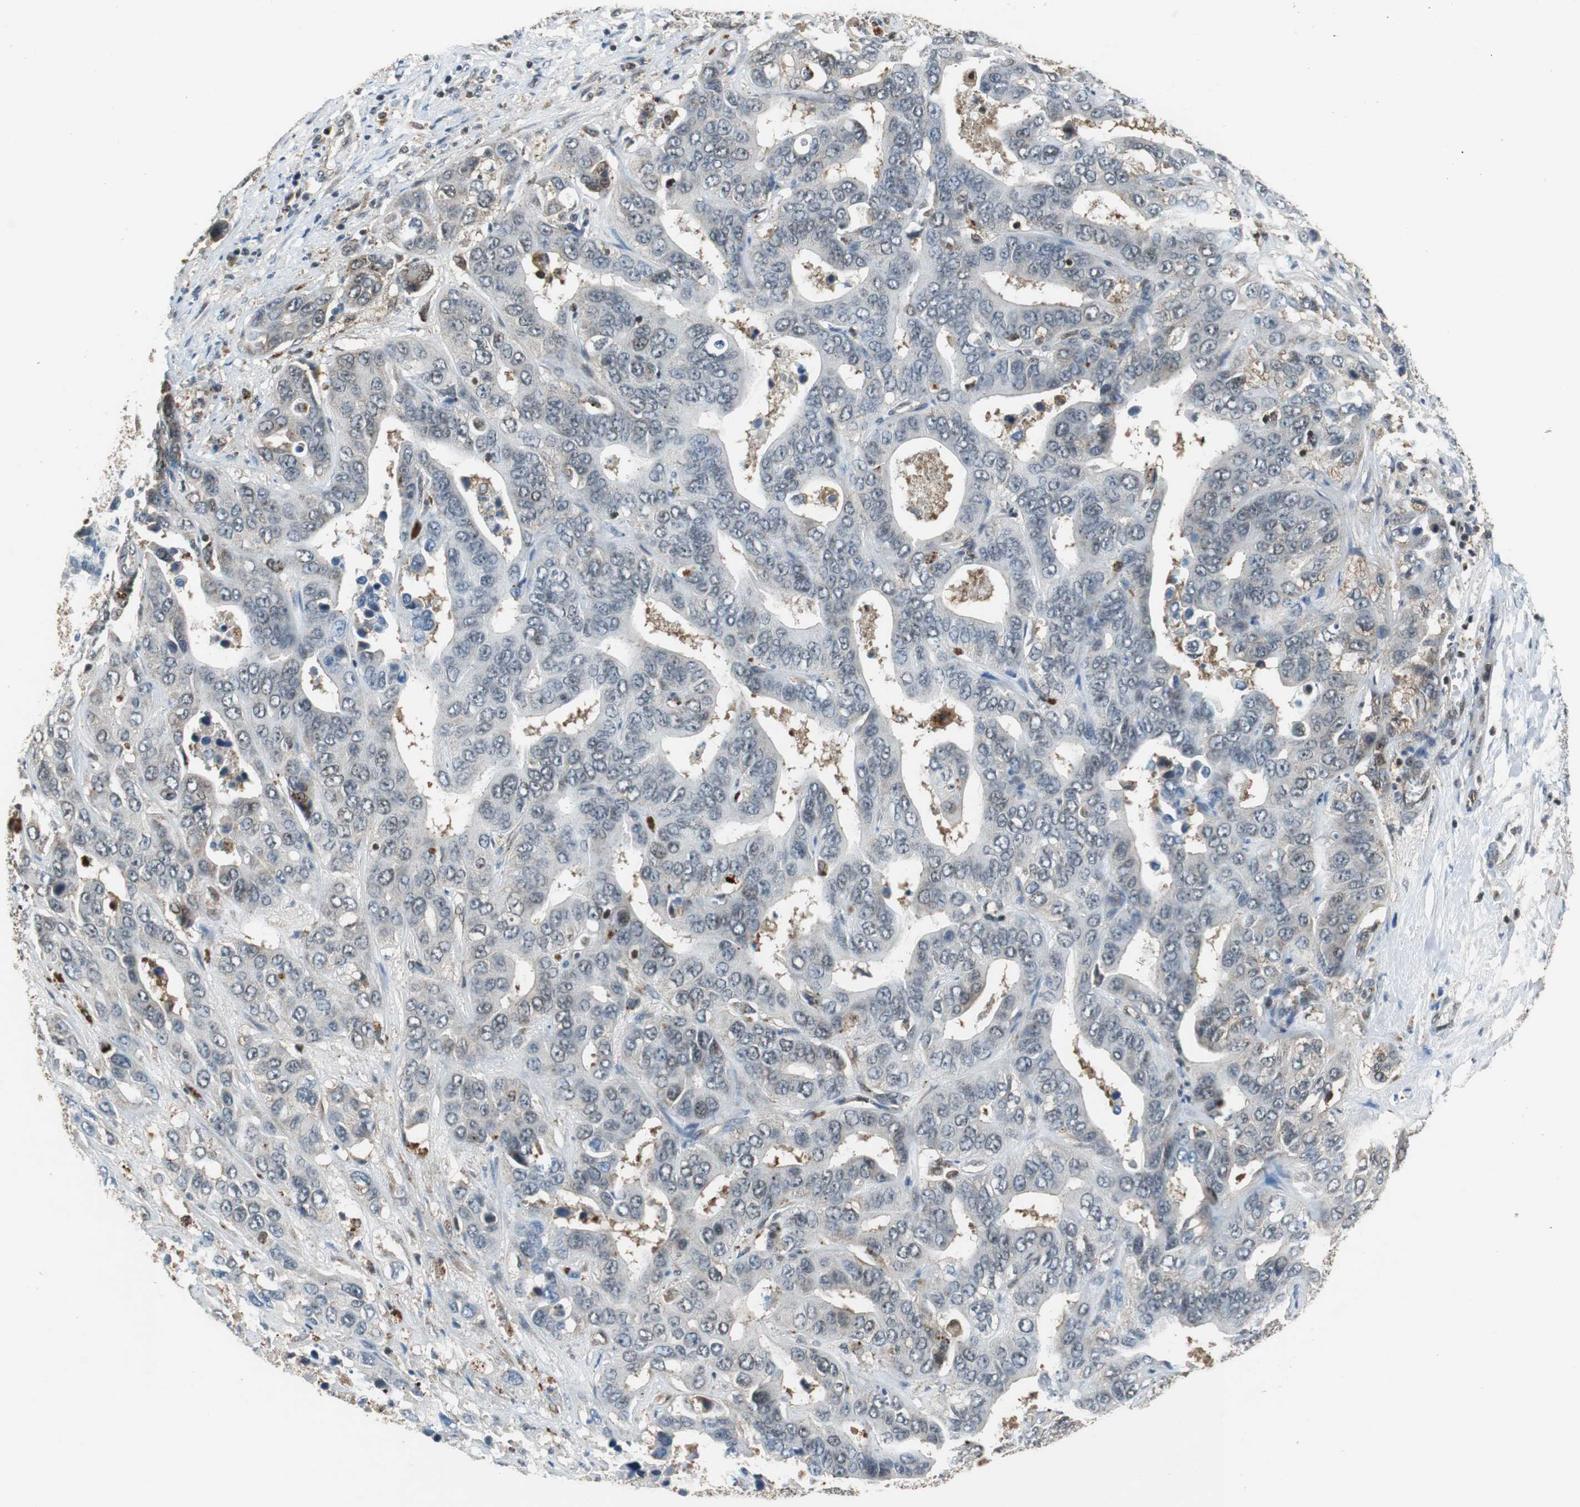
{"staining": {"intensity": "weak", "quantity": "25%-75%", "location": "cytoplasmic/membranous"}, "tissue": "liver cancer", "cell_type": "Tumor cells", "image_type": "cancer", "snomed": [{"axis": "morphology", "description": "Cholangiocarcinoma"}, {"axis": "topography", "description": "Liver"}], "caption": "Tumor cells show low levels of weak cytoplasmic/membranous staining in approximately 25%-75% of cells in human cholangiocarcinoma (liver).", "gene": "GSDMD", "patient": {"sex": "female", "age": 52}}